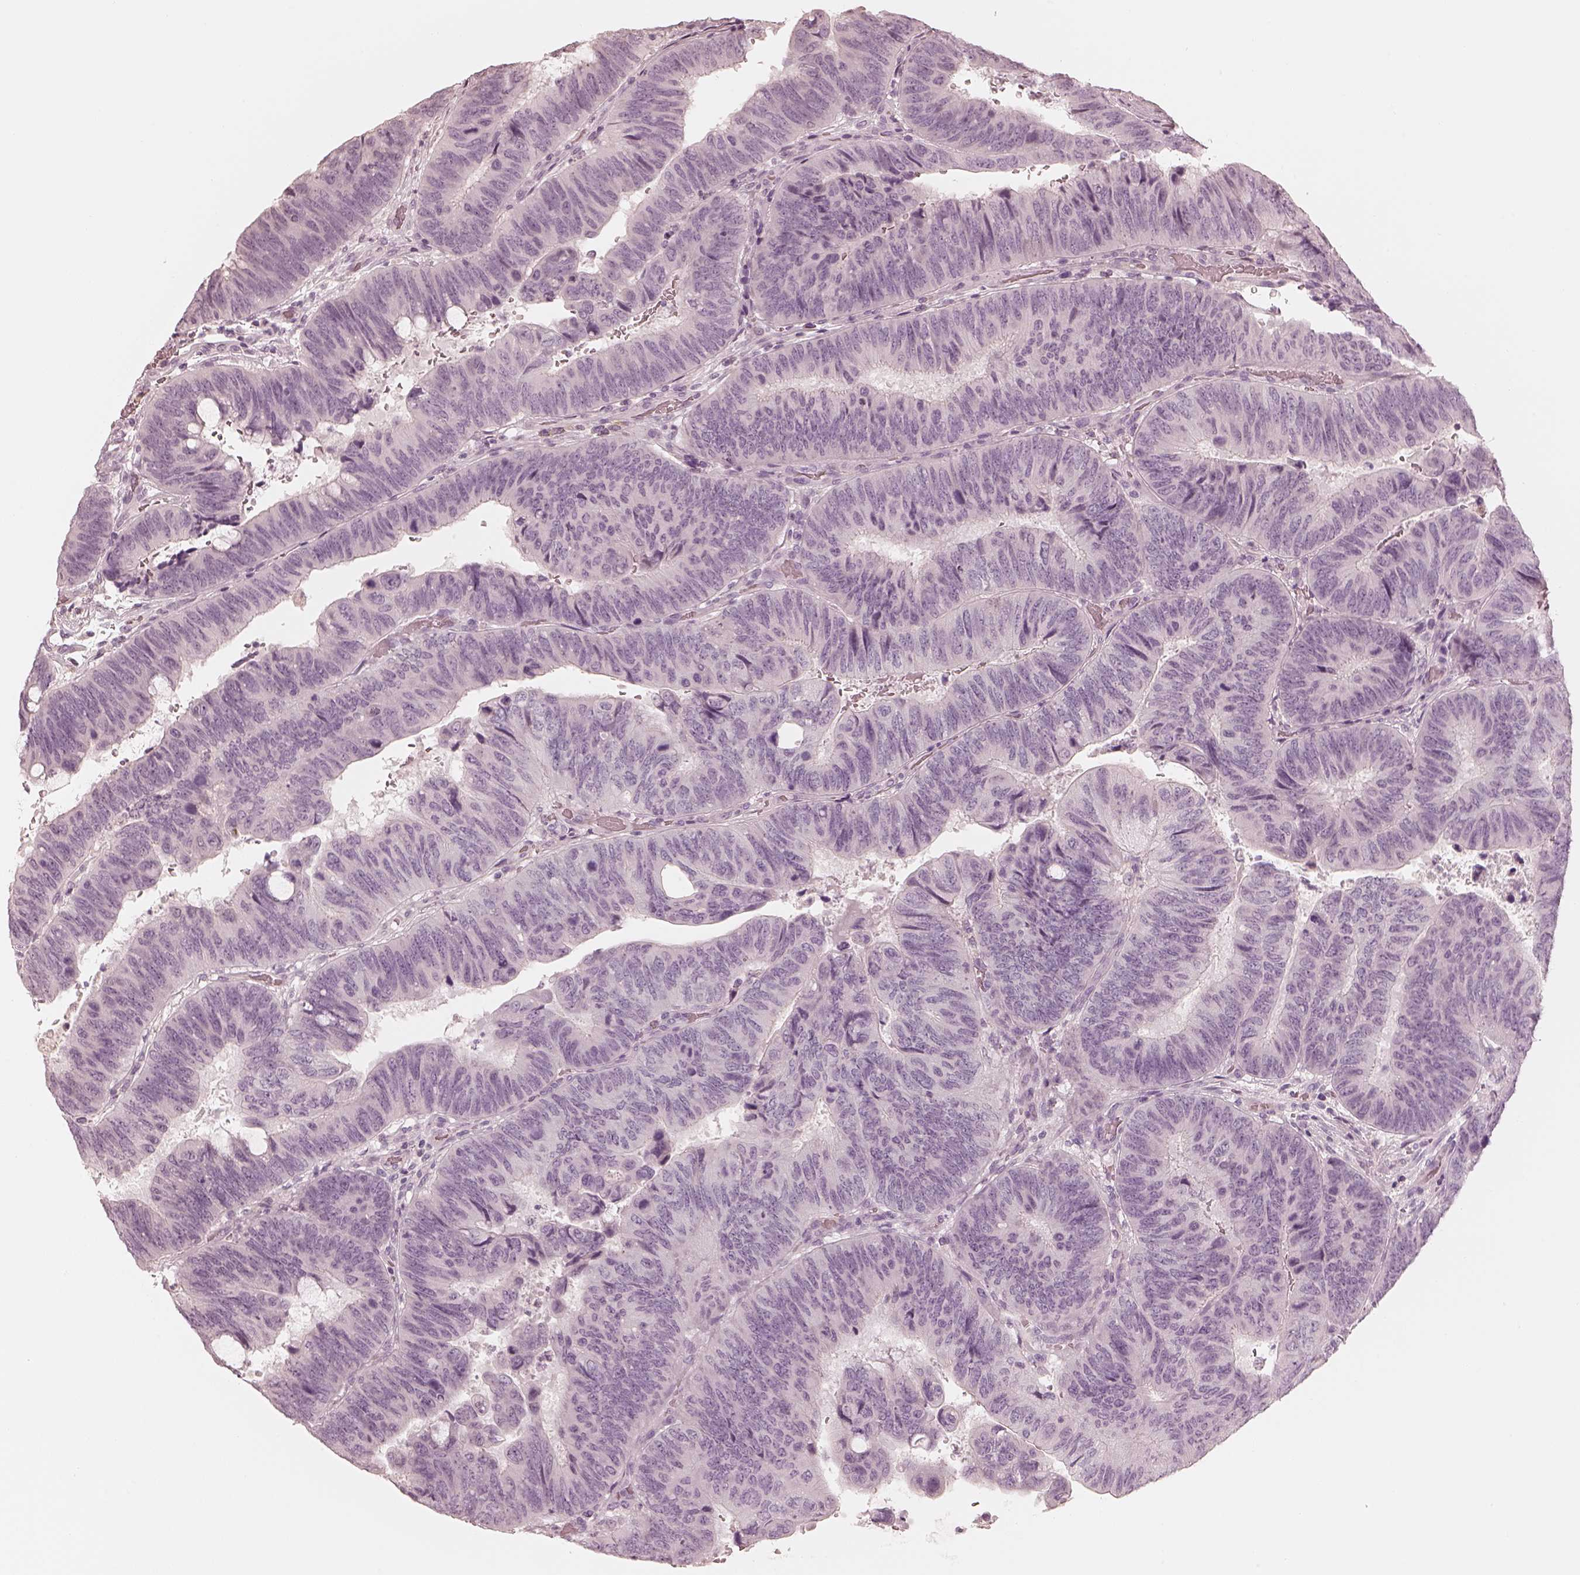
{"staining": {"intensity": "negative", "quantity": "none", "location": "none"}, "tissue": "colorectal cancer", "cell_type": "Tumor cells", "image_type": "cancer", "snomed": [{"axis": "morphology", "description": "Normal tissue, NOS"}, {"axis": "morphology", "description": "Adenocarcinoma, NOS"}, {"axis": "topography", "description": "Rectum"}], "caption": "A high-resolution image shows IHC staining of colorectal cancer, which displays no significant staining in tumor cells.", "gene": "CALR3", "patient": {"sex": "male", "age": 92}}